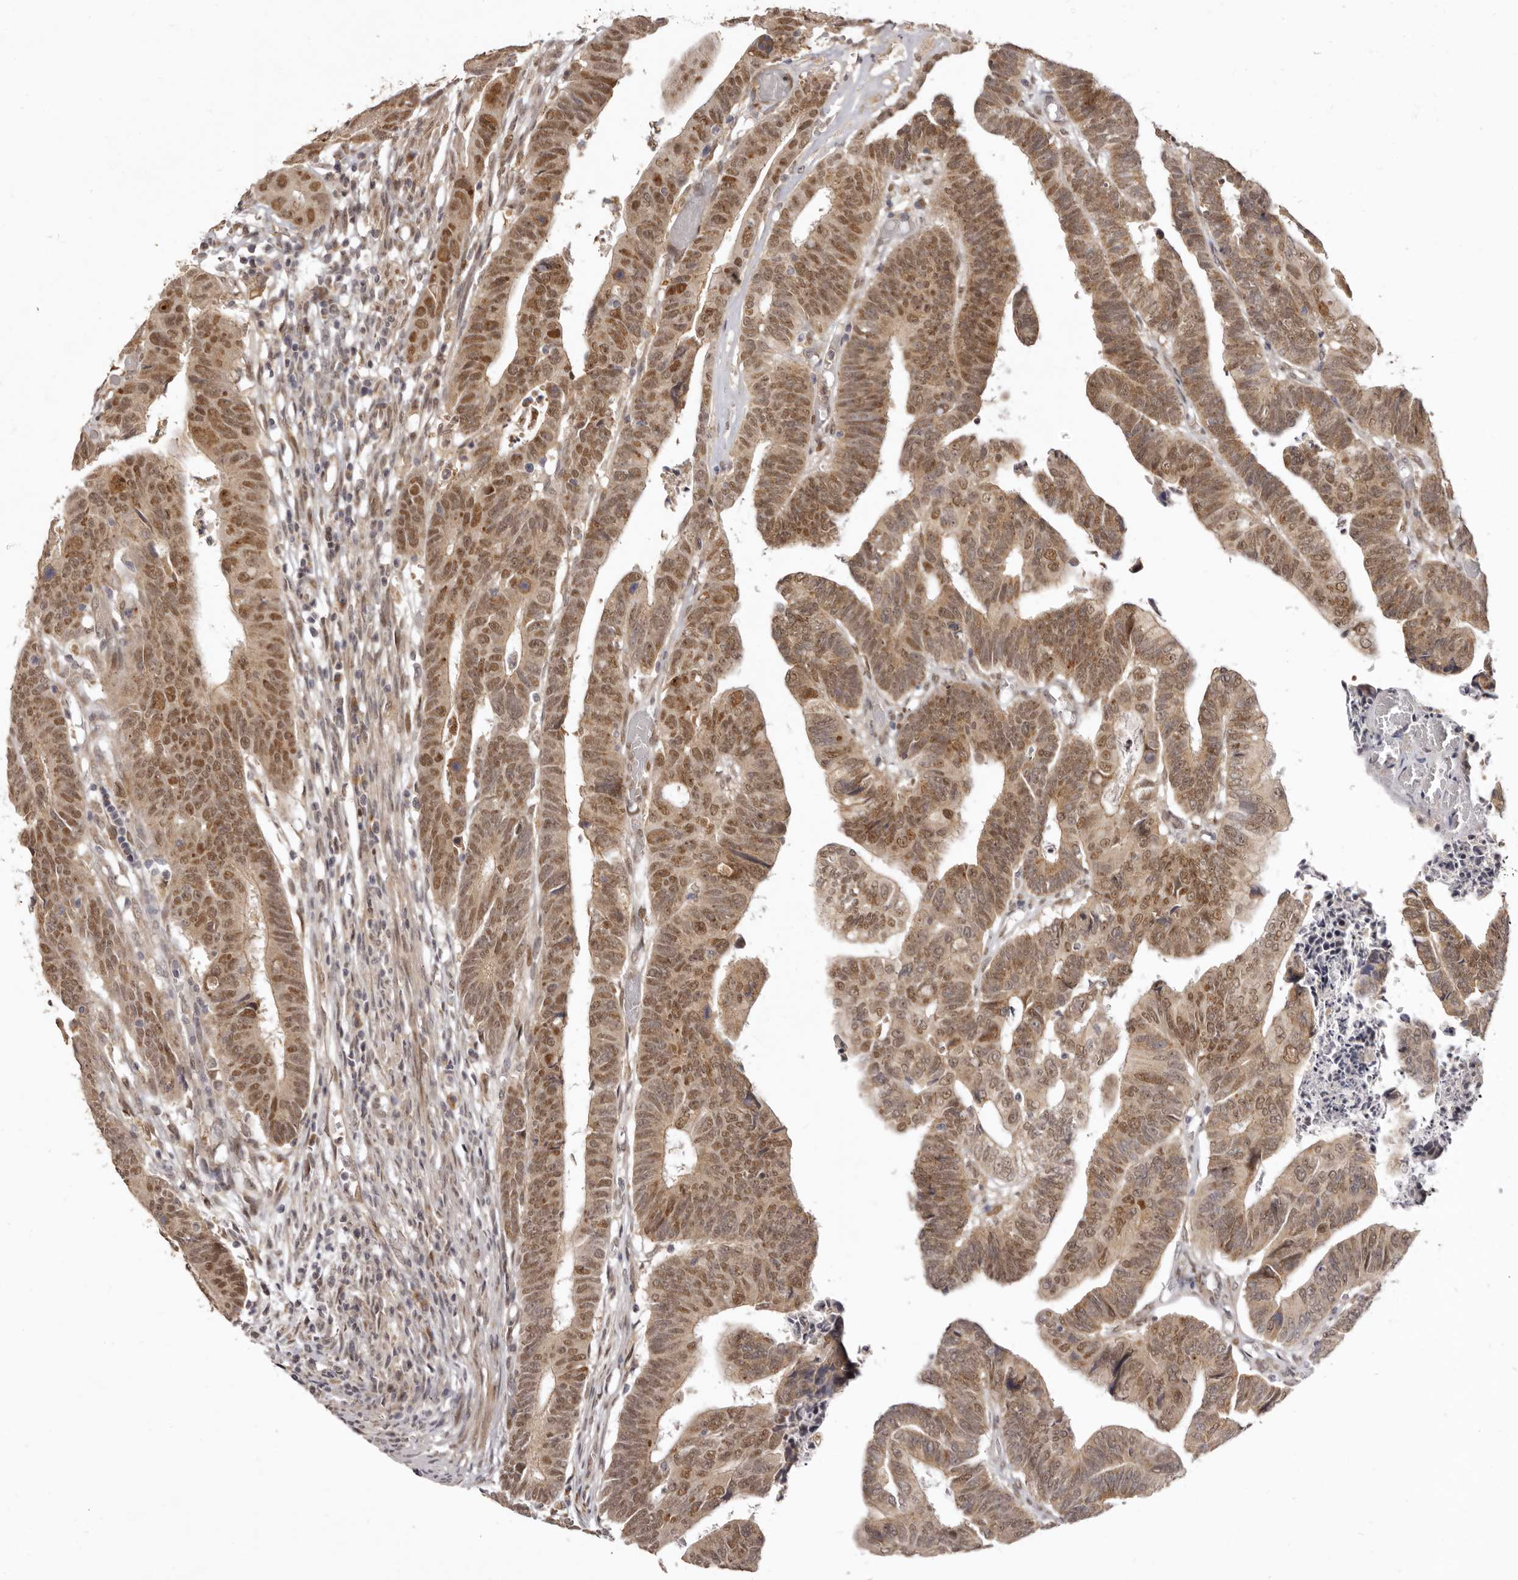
{"staining": {"intensity": "moderate", "quantity": ">75%", "location": "cytoplasmic/membranous,nuclear"}, "tissue": "colorectal cancer", "cell_type": "Tumor cells", "image_type": "cancer", "snomed": [{"axis": "morphology", "description": "Adenocarcinoma, NOS"}, {"axis": "topography", "description": "Rectum"}], "caption": "Immunohistochemical staining of human adenocarcinoma (colorectal) reveals medium levels of moderate cytoplasmic/membranous and nuclear protein staining in about >75% of tumor cells.", "gene": "ZNF326", "patient": {"sex": "female", "age": 65}}